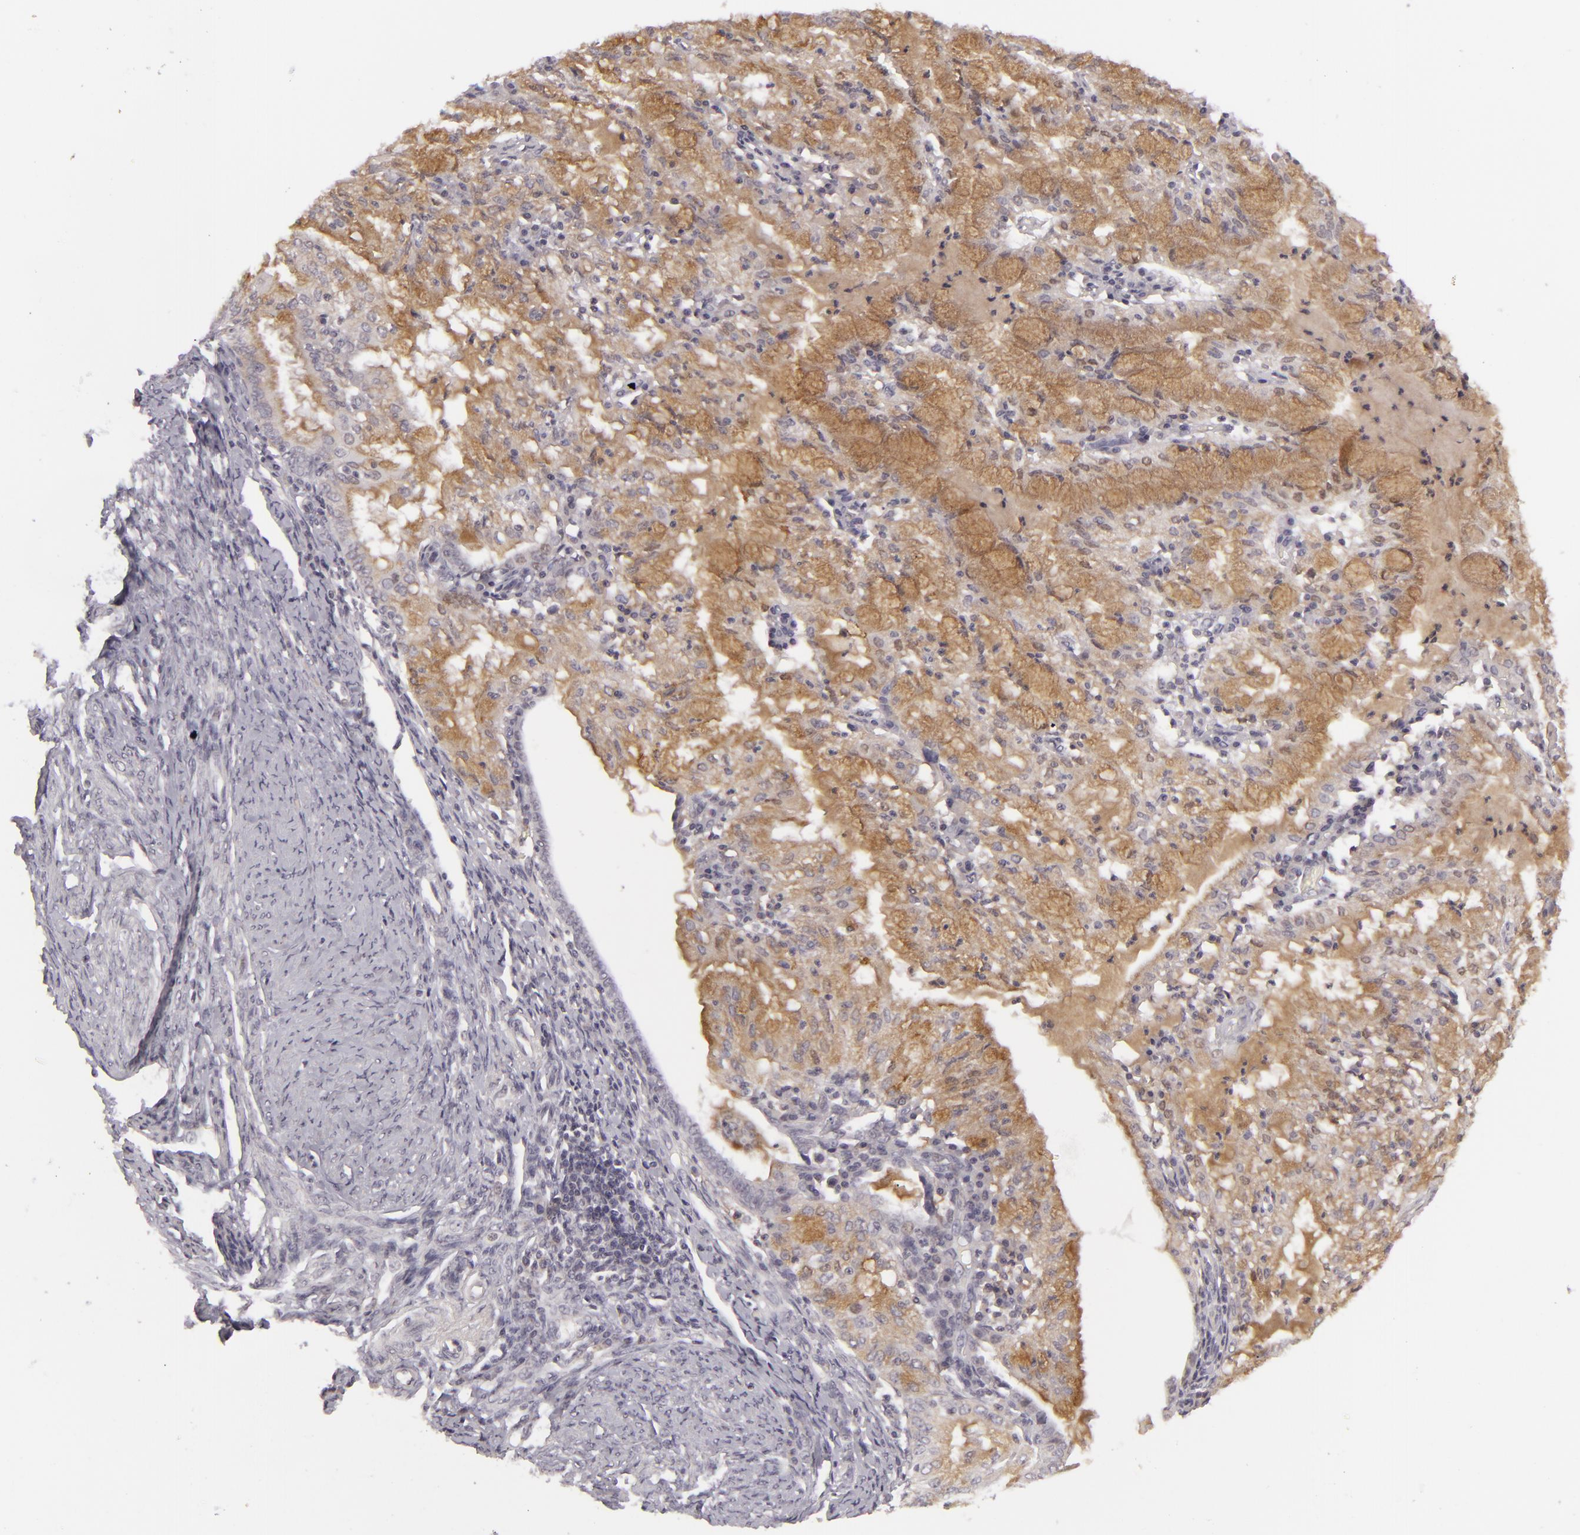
{"staining": {"intensity": "moderate", "quantity": "25%-75%", "location": "cytoplasmic/membranous,nuclear"}, "tissue": "endometrial cancer", "cell_type": "Tumor cells", "image_type": "cancer", "snomed": [{"axis": "morphology", "description": "Adenocarcinoma, NOS"}, {"axis": "topography", "description": "Endometrium"}], "caption": "There is medium levels of moderate cytoplasmic/membranous and nuclear expression in tumor cells of endometrial cancer, as demonstrated by immunohistochemical staining (brown color).", "gene": "SIX1", "patient": {"sex": "female", "age": 63}}